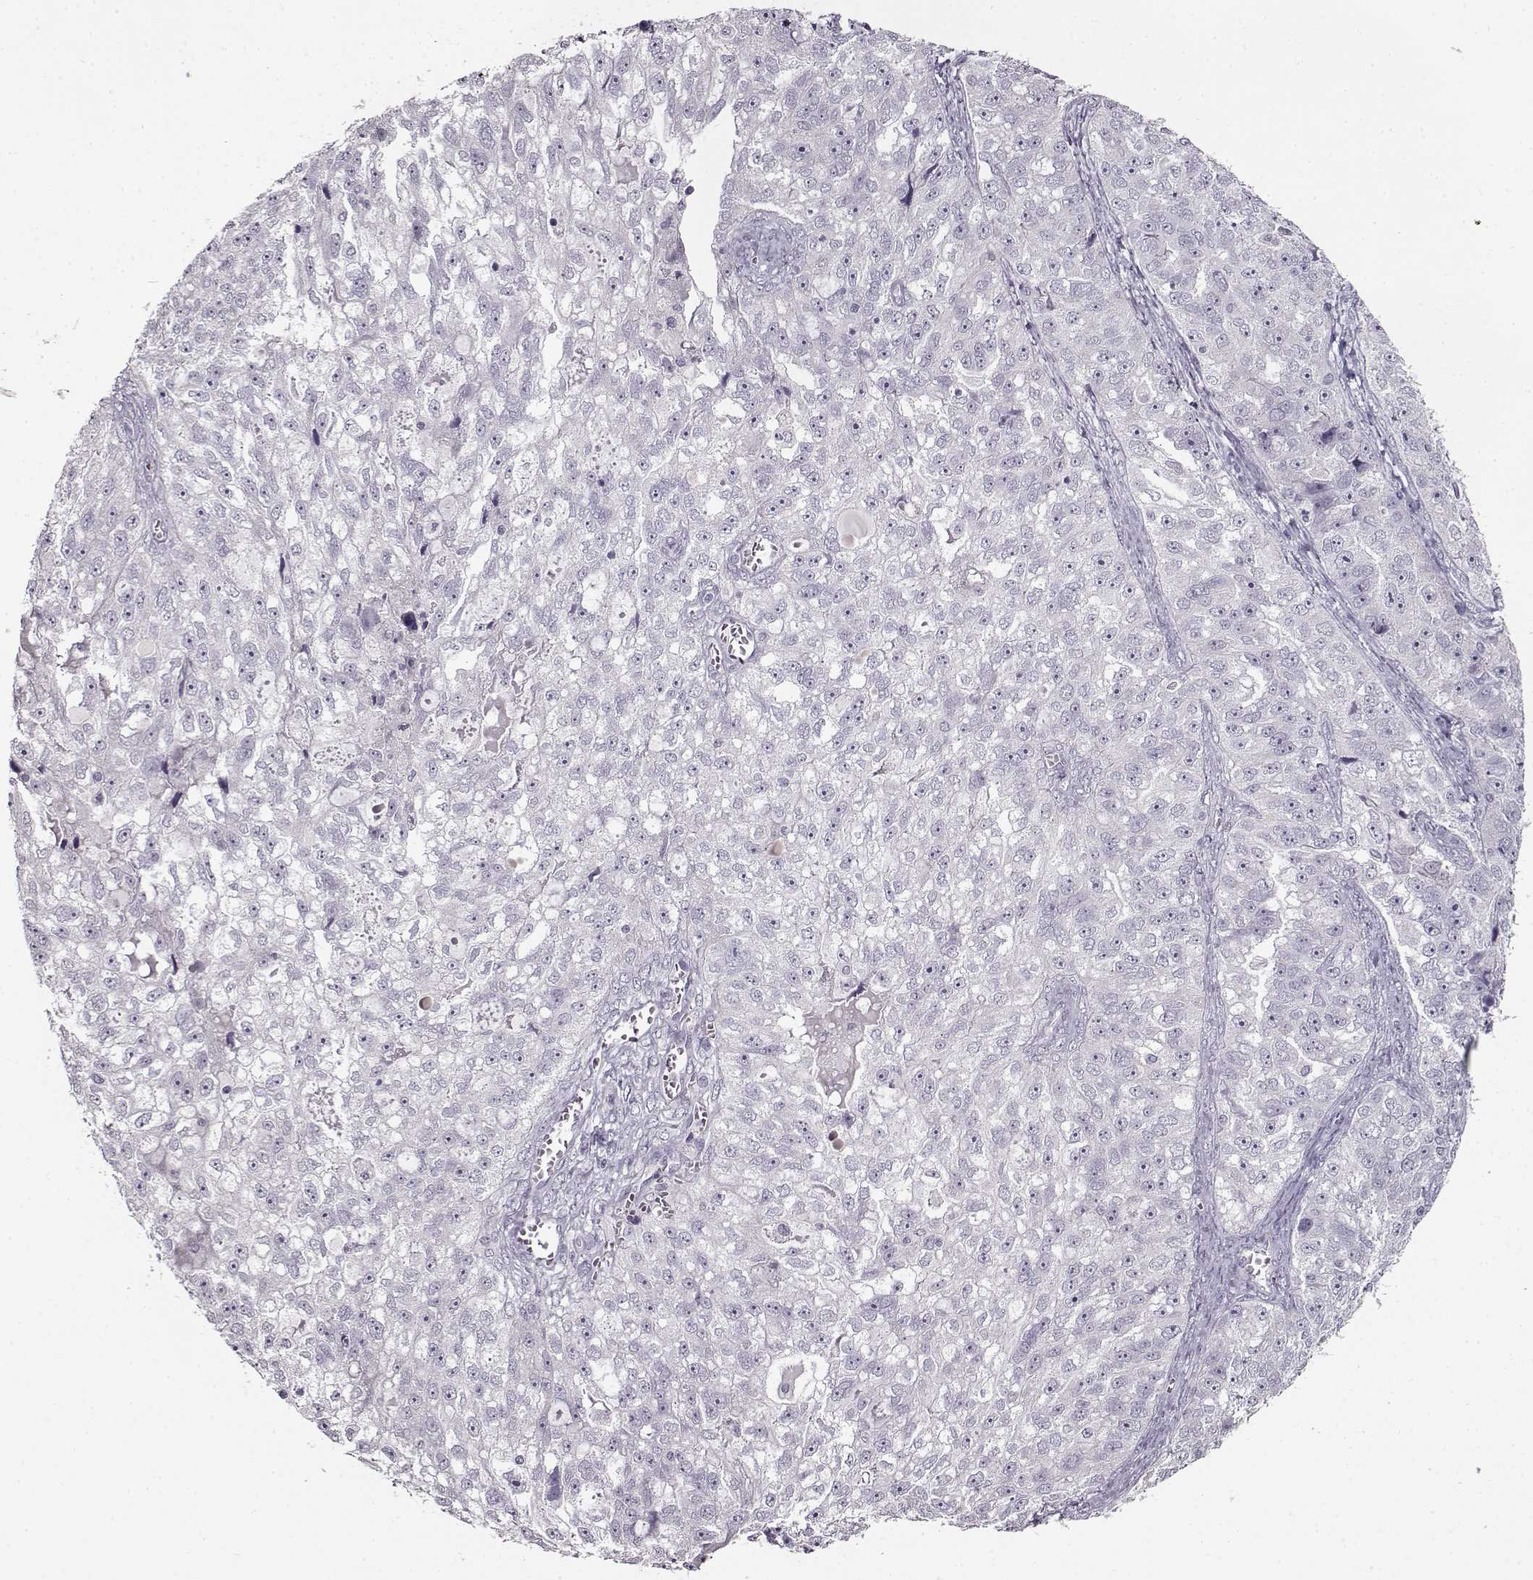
{"staining": {"intensity": "negative", "quantity": "none", "location": "none"}, "tissue": "ovarian cancer", "cell_type": "Tumor cells", "image_type": "cancer", "snomed": [{"axis": "morphology", "description": "Cystadenocarcinoma, serous, NOS"}, {"axis": "topography", "description": "Ovary"}], "caption": "There is no significant positivity in tumor cells of ovarian serous cystadenocarcinoma.", "gene": "FSHB", "patient": {"sex": "female", "age": 51}}